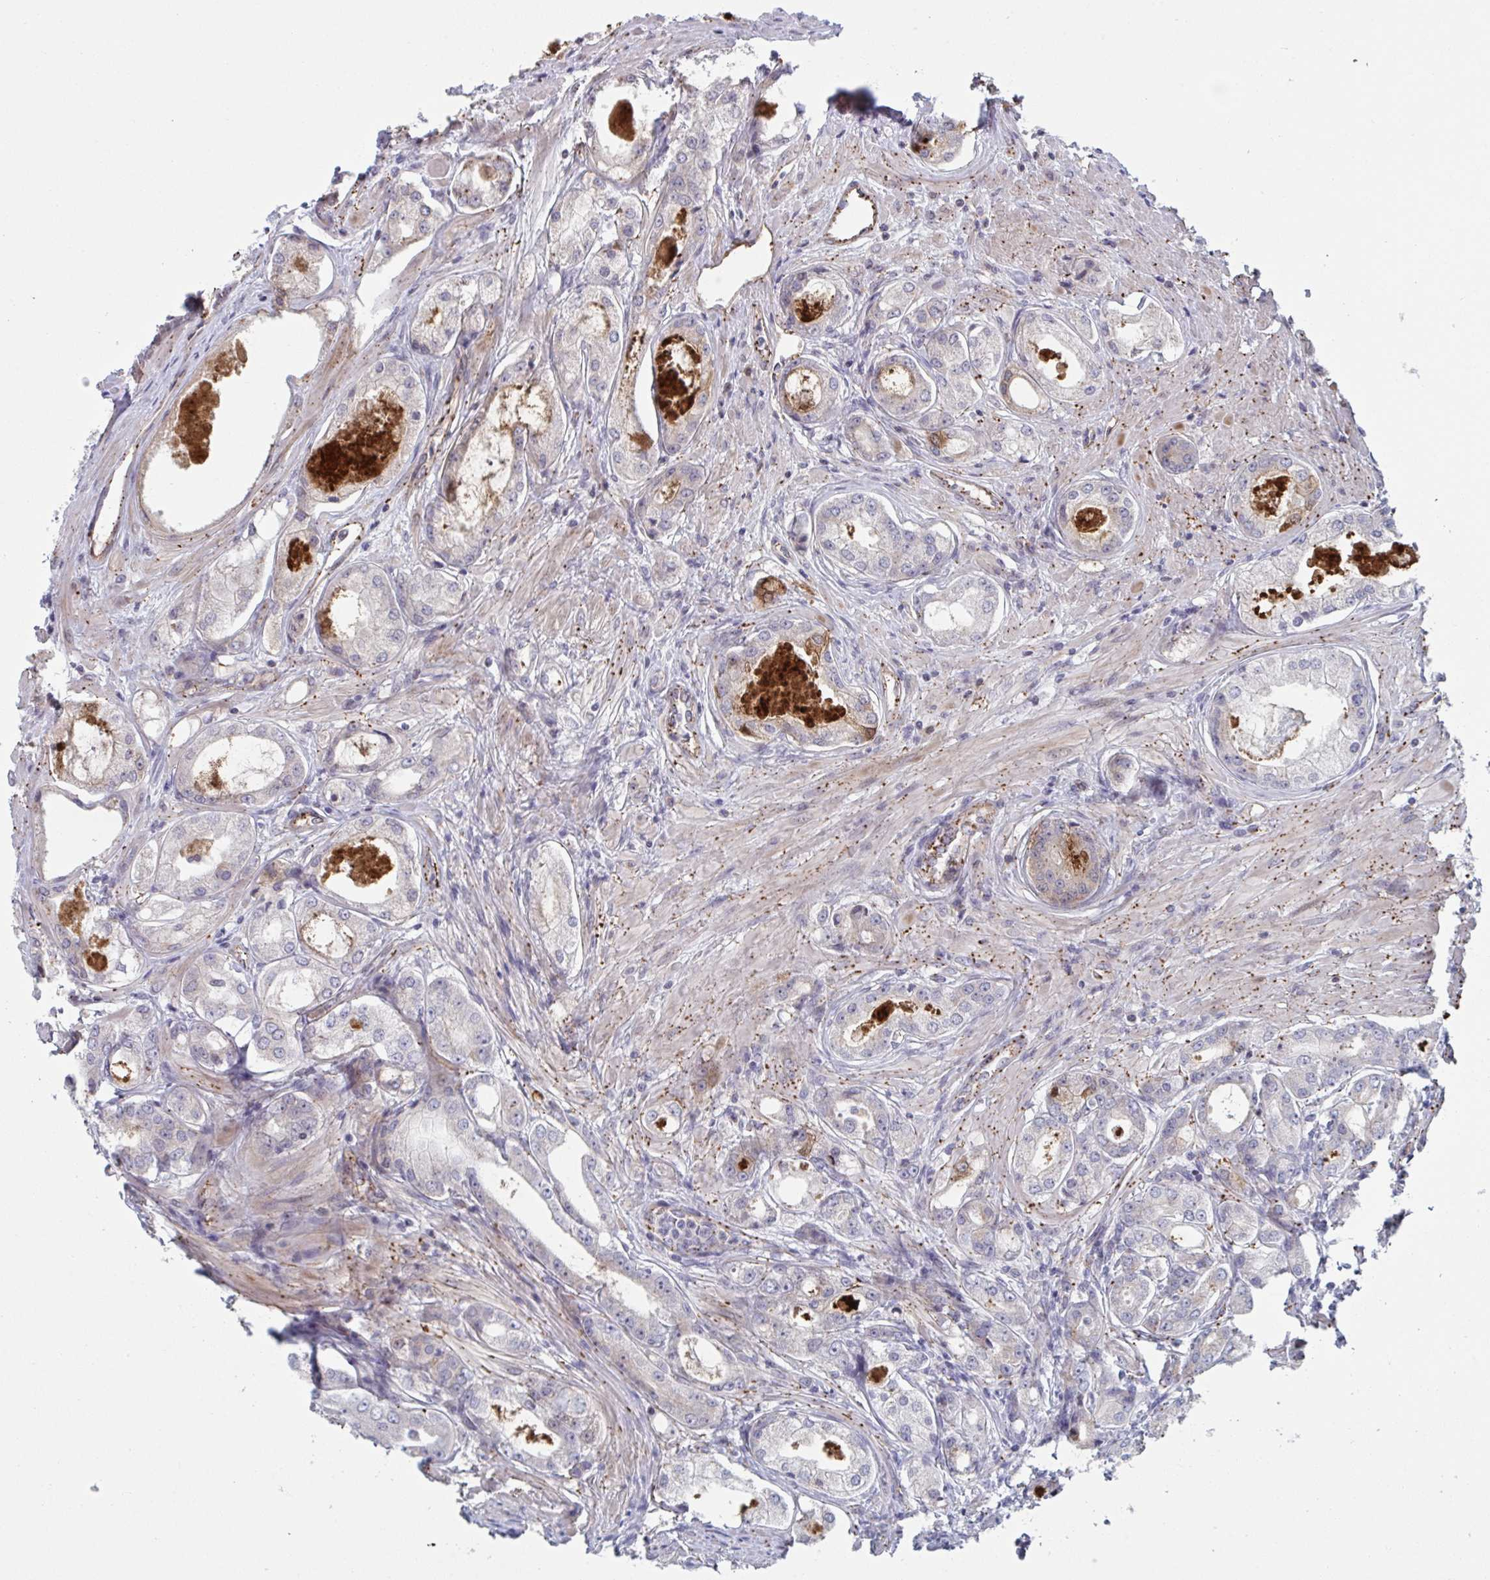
{"staining": {"intensity": "negative", "quantity": "none", "location": "none"}, "tissue": "prostate cancer", "cell_type": "Tumor cells", "image_type": "cancer", "snomed": [{"axis": "morphology", "description": "Adenocarcinoma, Low grade"}, {"axis": "topography", "description": "Prostate"}], "caption": "IHC of prostate adenocarcinoma (low-grade) demonstrates no expression in tumor cells.", "gene": "TNFSF10", "patient": {"sex": "male", "age": 68}}